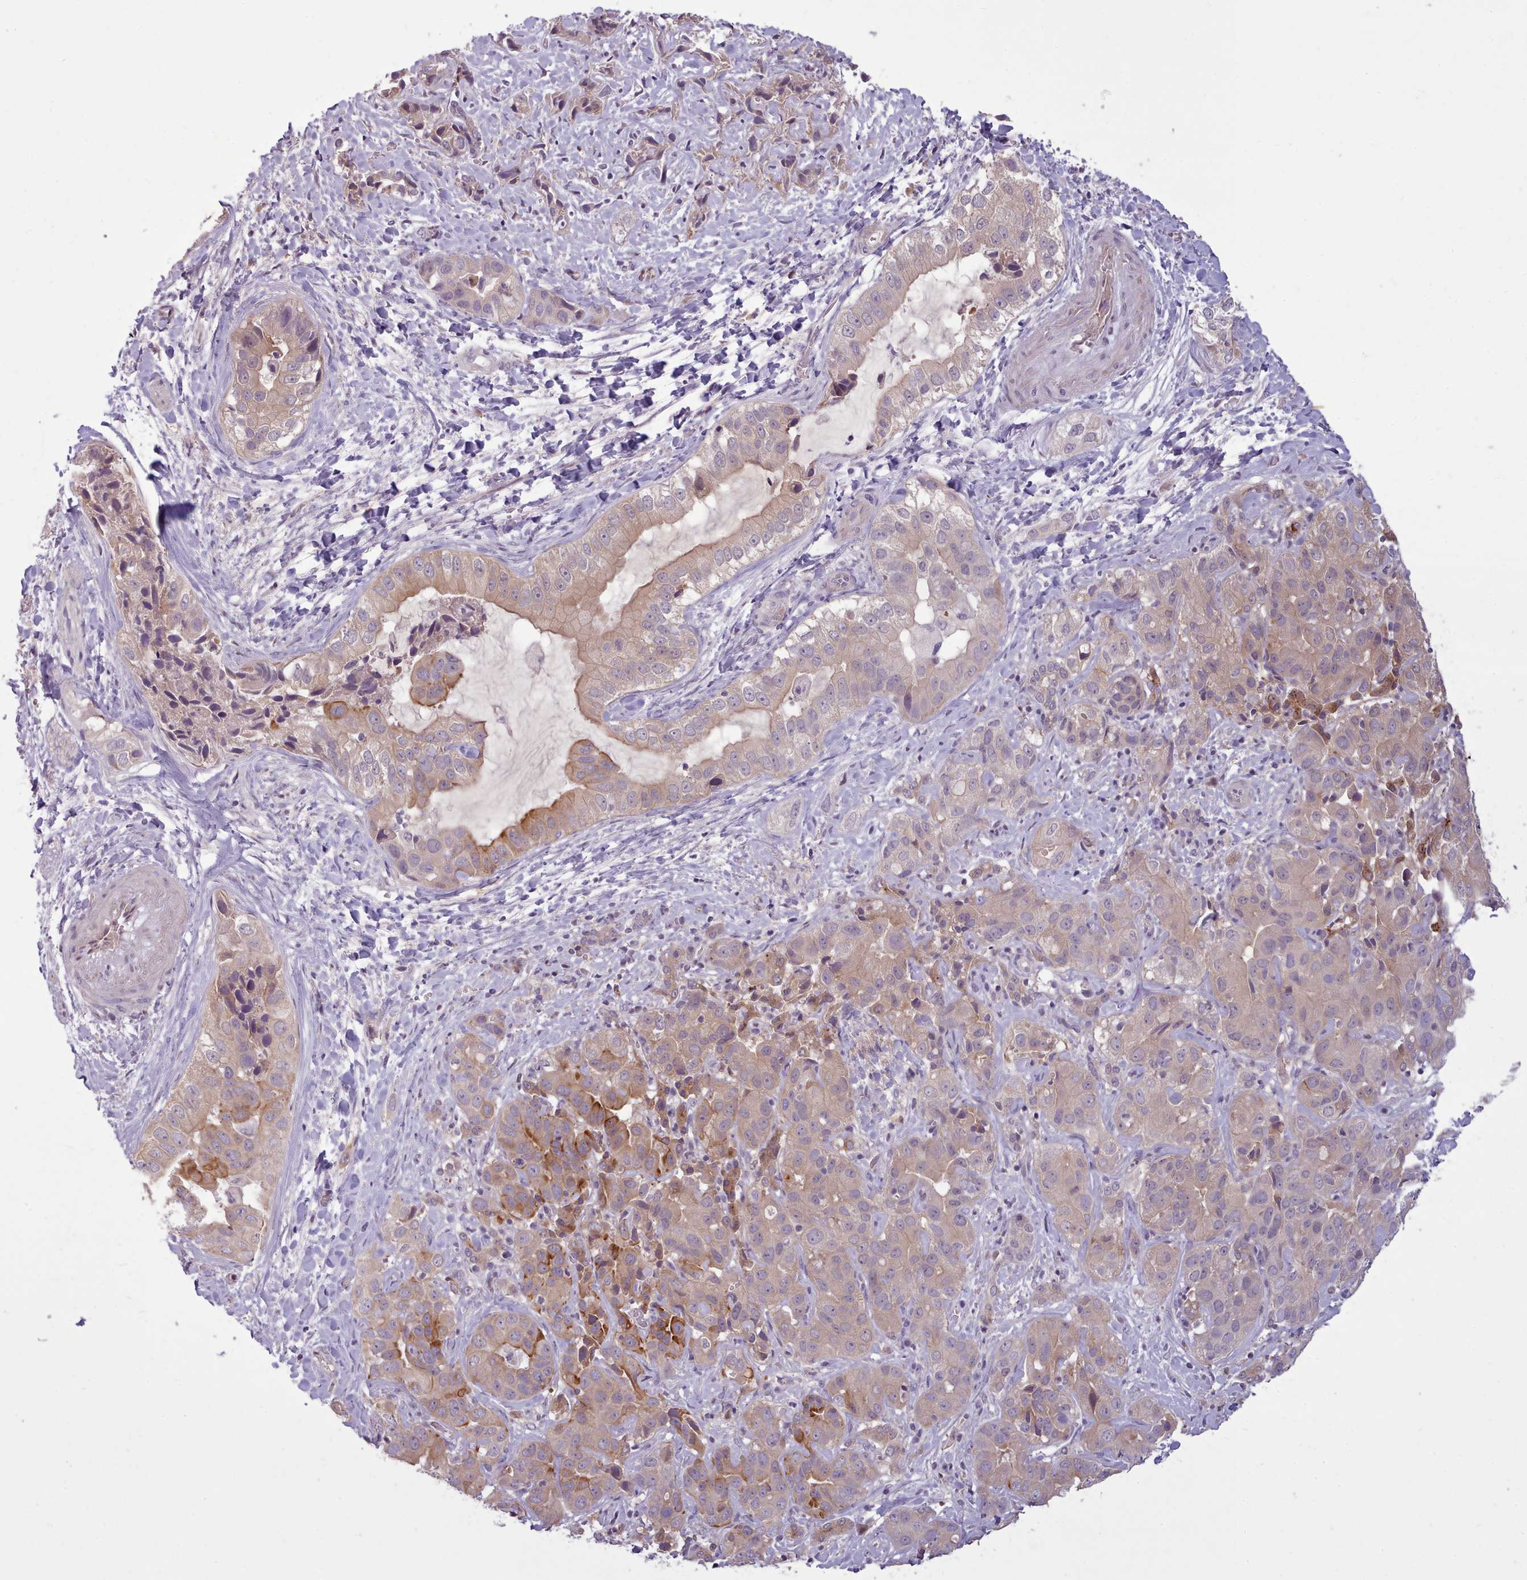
{"staining": {"intensity": "moderate", "quantity": "<25%", "location": "cytoplasmic/membranous"}, "tissue": "liver cancer", "cell_type": "Tumor cells", "image_type": "cancer", "snomed": [{"axis": "morphology", "description": "Cholangiocarcinoma"}, {"axis": "topography", "description": "Liver"}], "caption": "Liver cancer stained for a protein demonstrates moderate cytoplasmic/membranous positivity in tumor cells.", "gene": "NMRK1", "patient": {"sex": "female", "age": 52}}